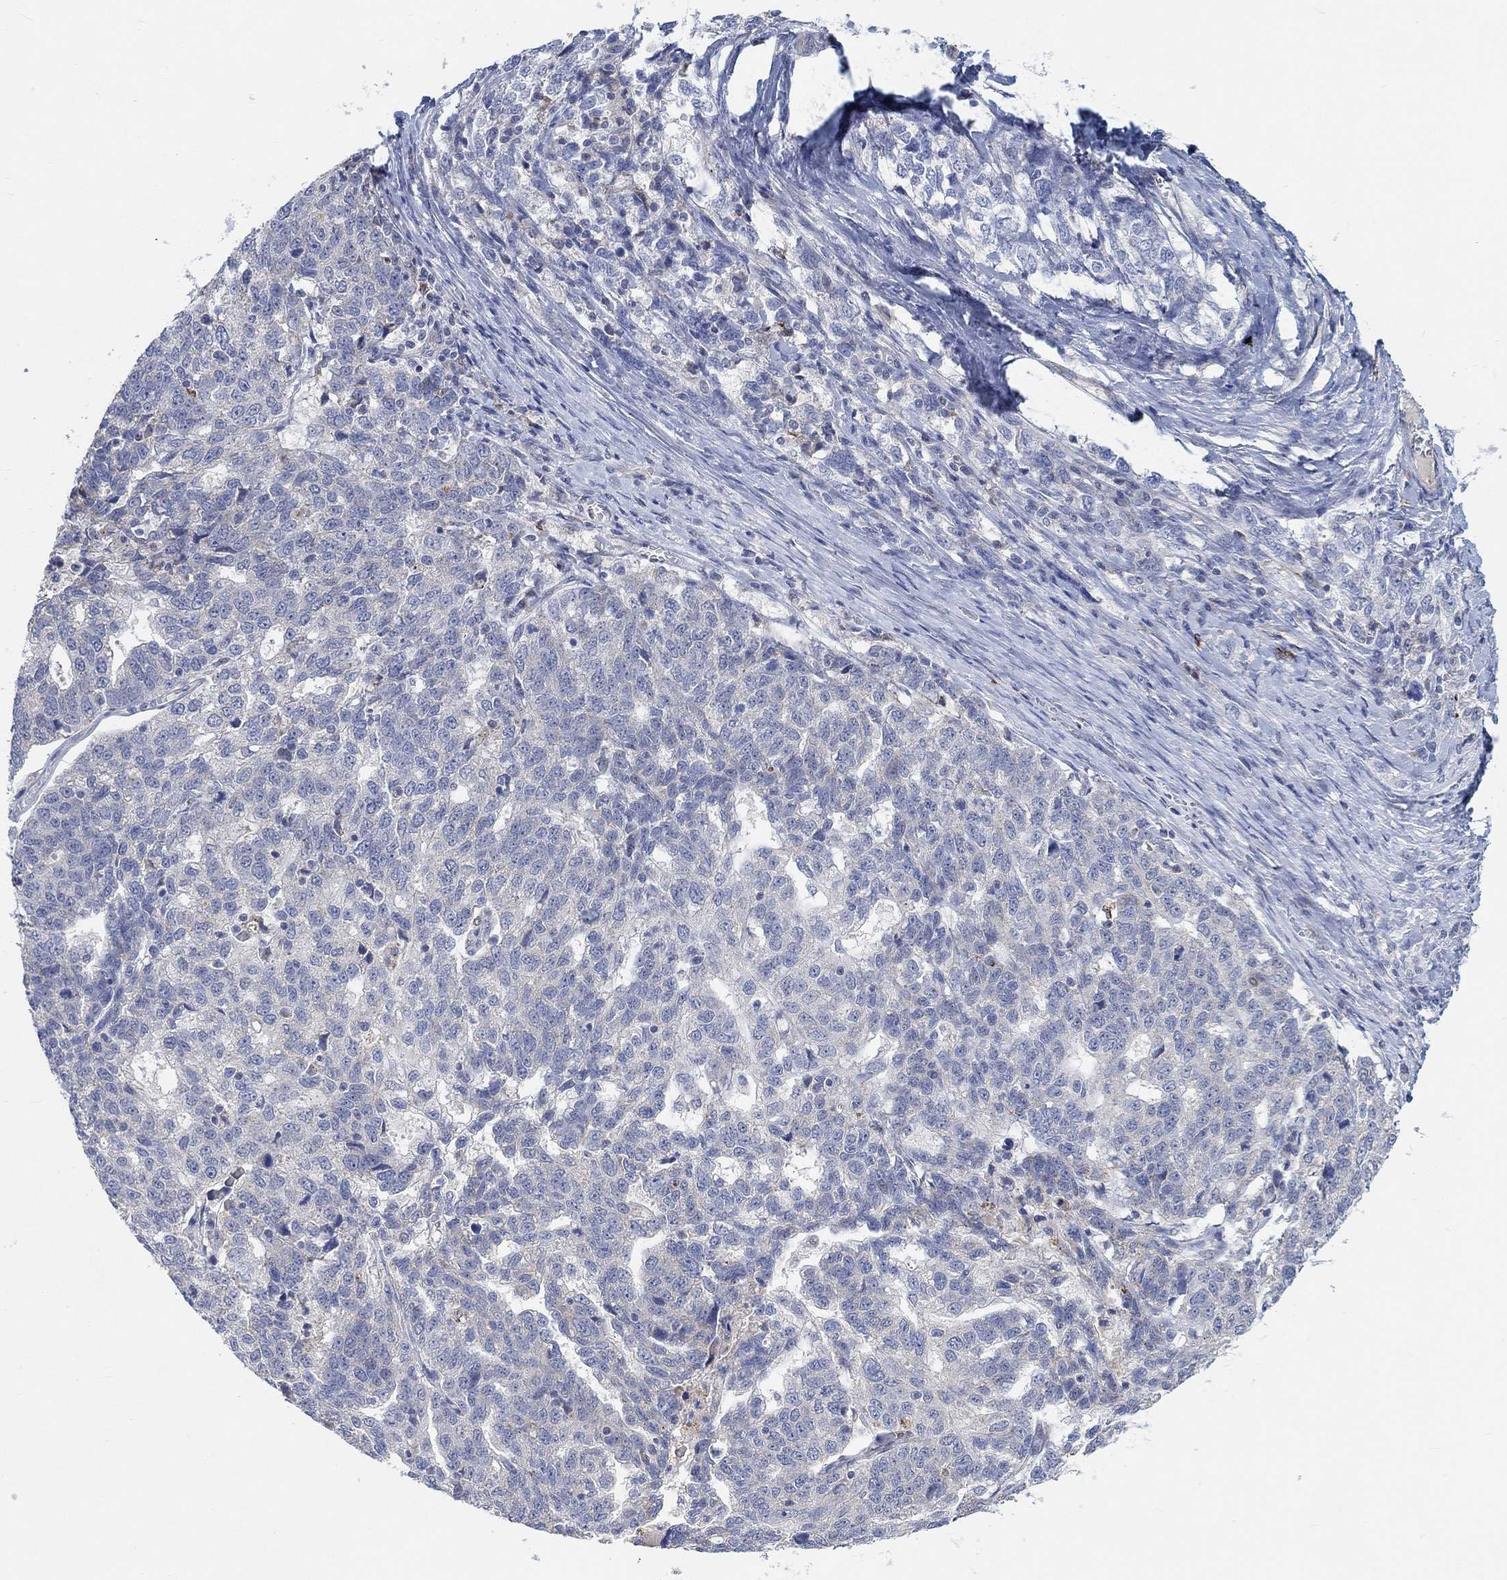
{"staining": {"intensity": "negative", "quantity": "none", "location": "none"}, "tissue": "ovarian cancer", "cell_type": "Tumor cells", "image_type": "cancer", "snomed": [{"axis": "morphology", "description": "Cystadenocarcinoma, serous, NOS"}, {"axis": "topography", "description": "Ovary"}], "caption": "The photomicrograph exhibits no significant expression in tumor cells of ovarian cancer (serous cystadenocarcinoma).", "gene": "HCRTR1", "patient": {"sex": "female", "age": 71}}